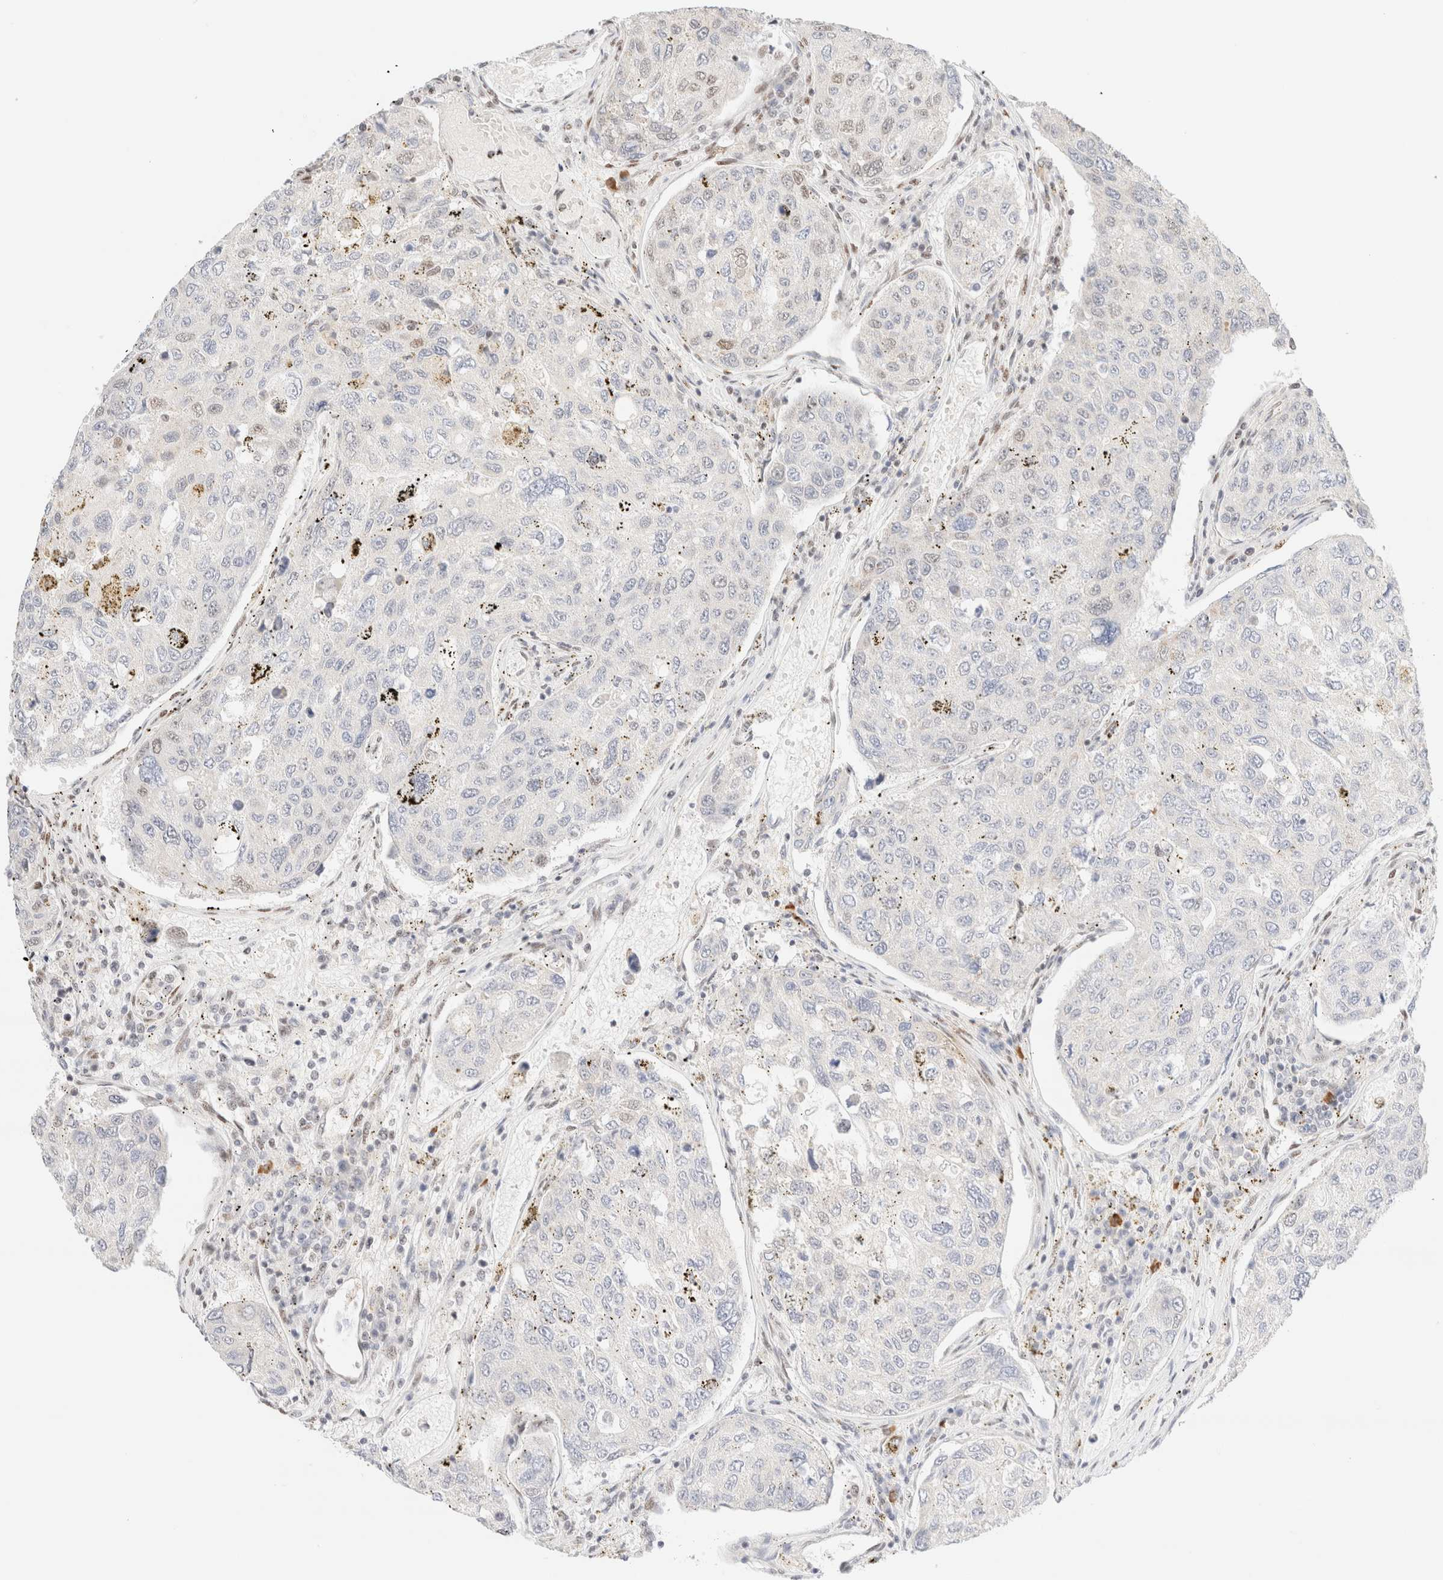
{"staining": {"intensity": "weak", "quantity": "<25%", "location": "nuclear"}, "tissue": "urothelial cancer", "cell_type": "Tumor cells", "image_type": "cancer", "snomed": [{"axis": "morphology", "description": "Urothelial carcinoma, High grade"}, {"axis": "topography", "description": "Lymph node"}, {"axis": "topography", "description": "Urinary bladder"}], "caption": "The IHC image has no significant positivity in tumor cells of high-grade urothelial carcinoma tissue.", "gene": "CIC", "patient": {"sex": "male", "age": 51}}